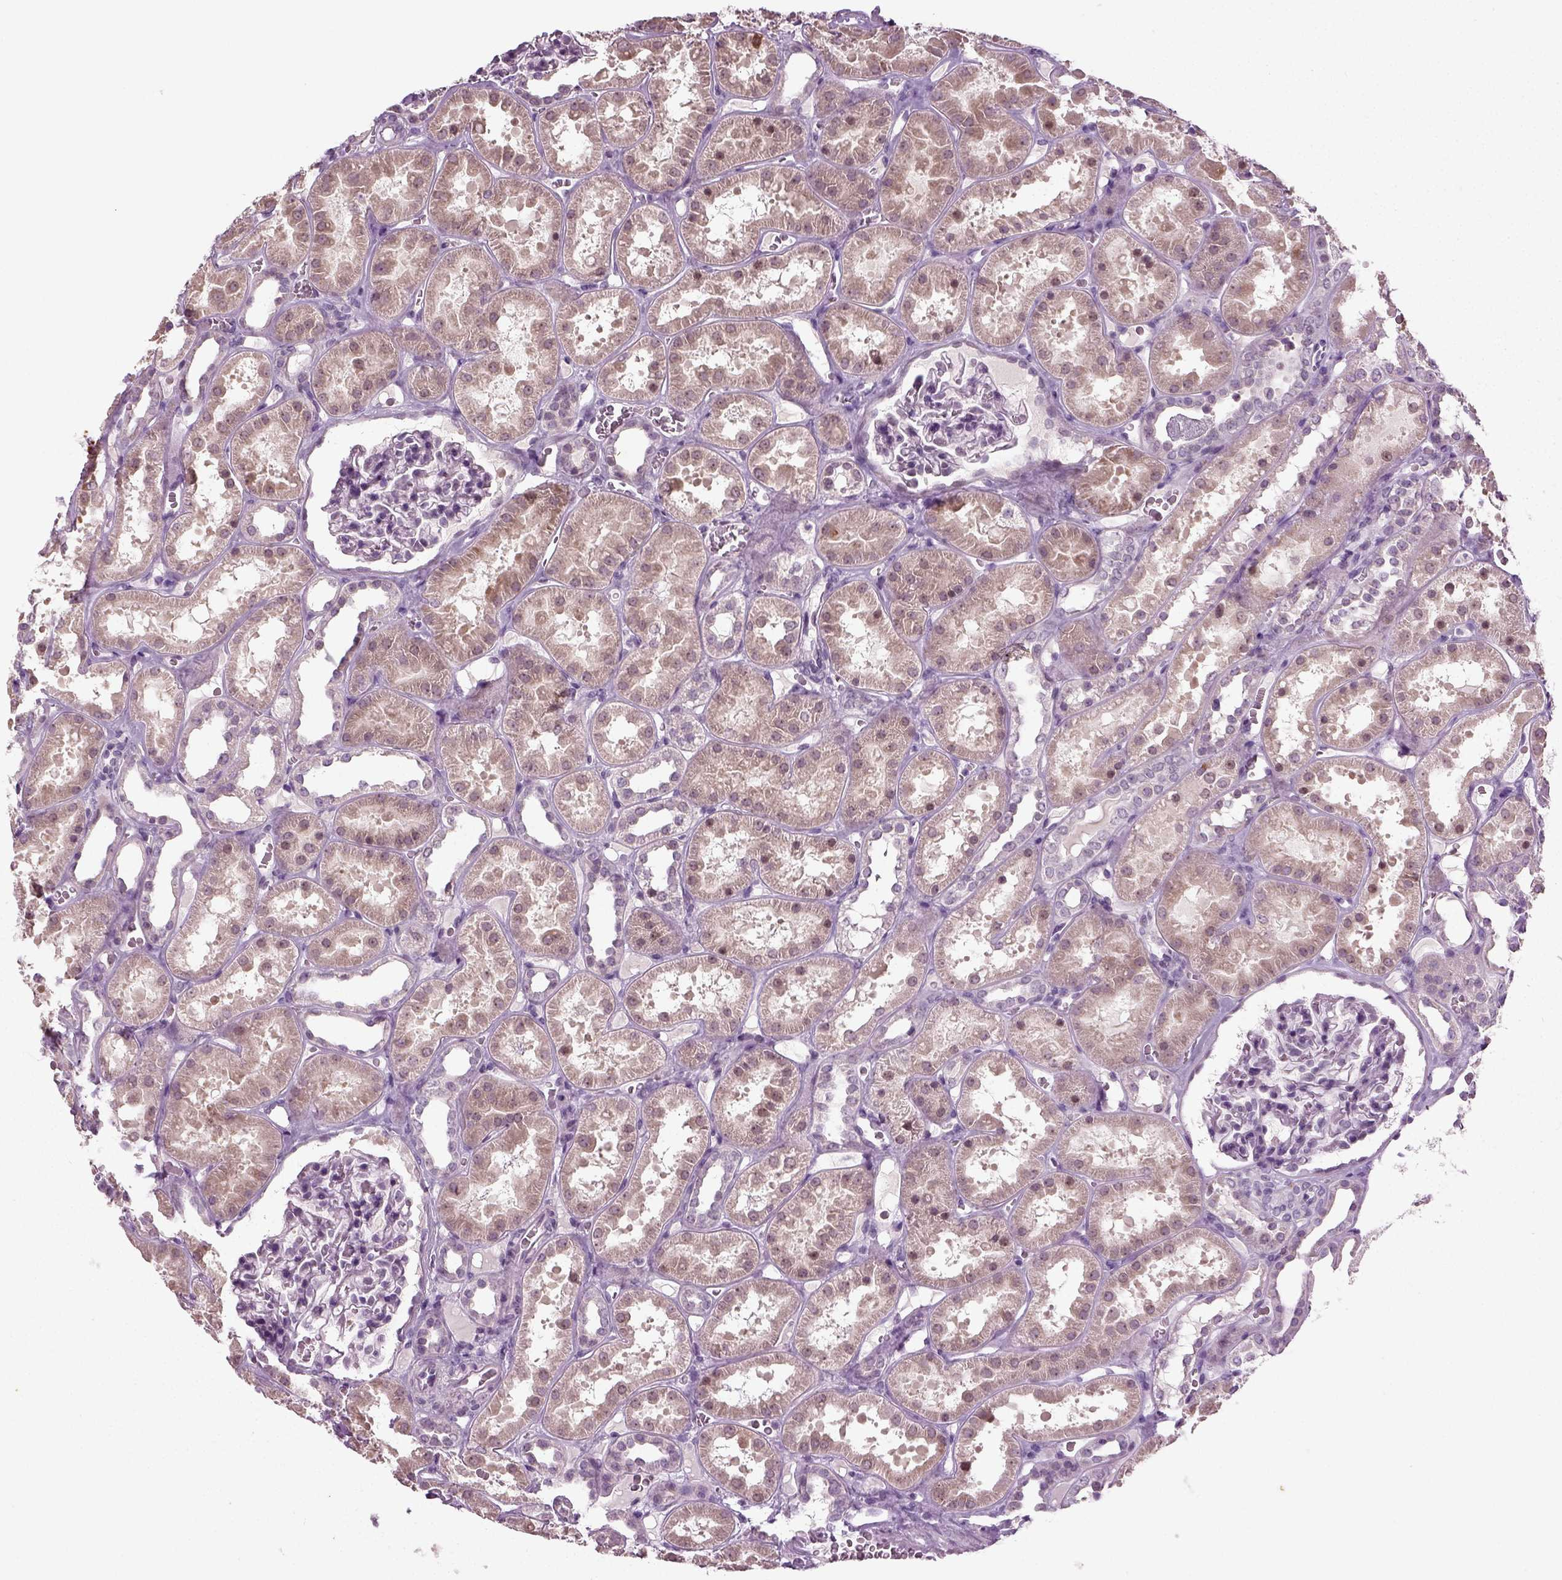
{"staining": {"intensity": "negative", "quantity": "none", "location": "none"}, "tissue": "kidney", "cell_type": "Cells in glomeruli", "image_type": "normal", "snomed": [{"axis": "morphology", "description": "Normal tissue, NOS"}, {"axis": "topography", "description": "Kidney"}], "caption": "A high-resolution micrograph shows immunohistochemistry (IHC) staining of benign kidney, which reveals no significant positivity in cells in glomeruli.", "gene": "SYNGAP1", "patient": {"sex": "female", "age": 41}}